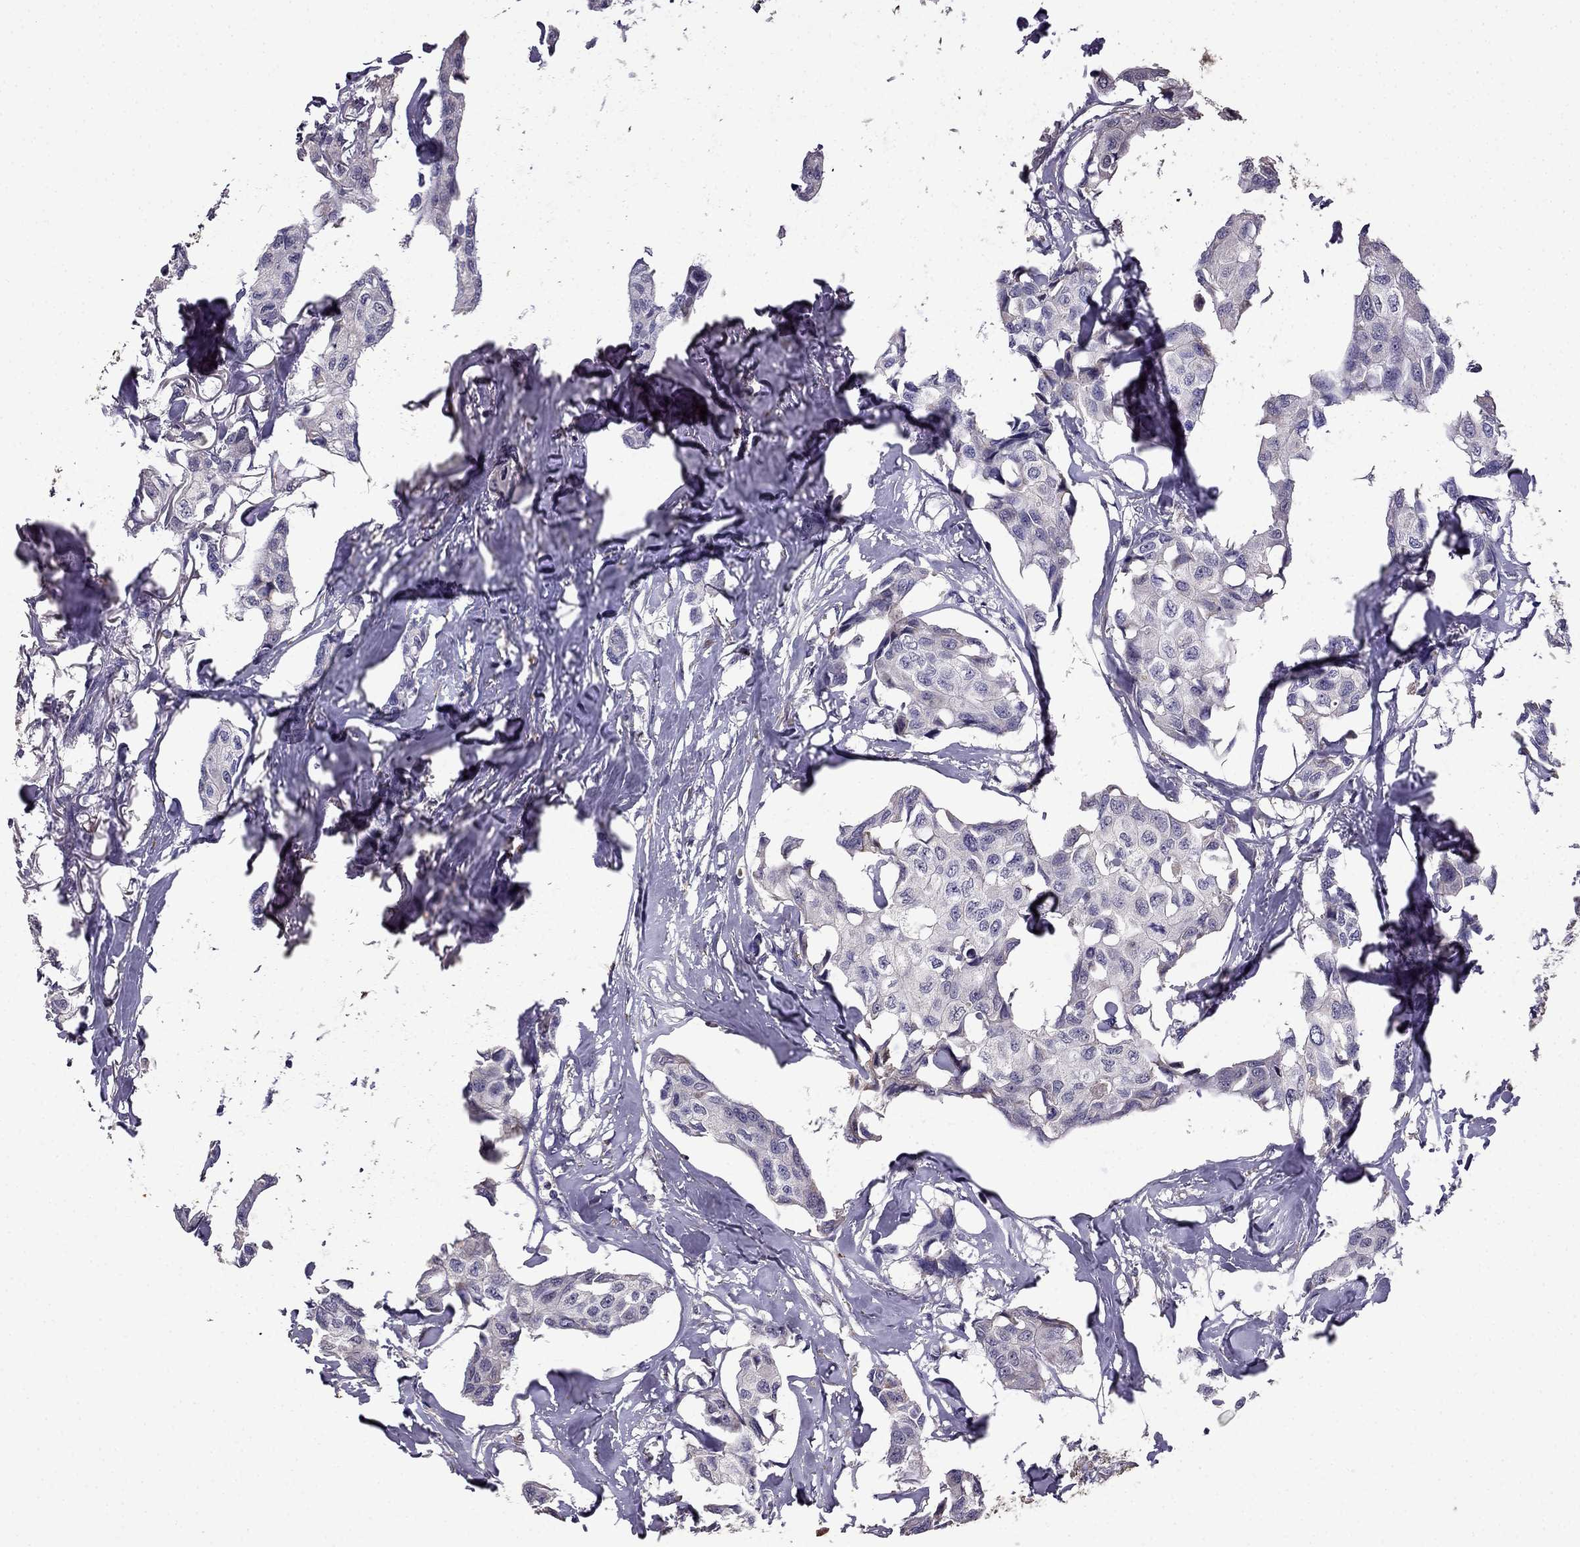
{"staining": {"intensity": "negative", "quantity": "none", "location": "none"}, "tissue": "breast cancer", "cell_type": "Tumor cells", "image_type": "cancer", "snomed": [{"axis": "morphology", "description": "Duct carcinoma"}, {"axis": "topography", "description": "Breast"}], "caption": "Intraductal carcinoma (breast) was stained to show a protein in brown. There is no significant positivity in tumor cells. (DAB immunohistochemistry, high magnification).", "gene": "CDH9", "patient": {"sex": "female", "age": 80}}